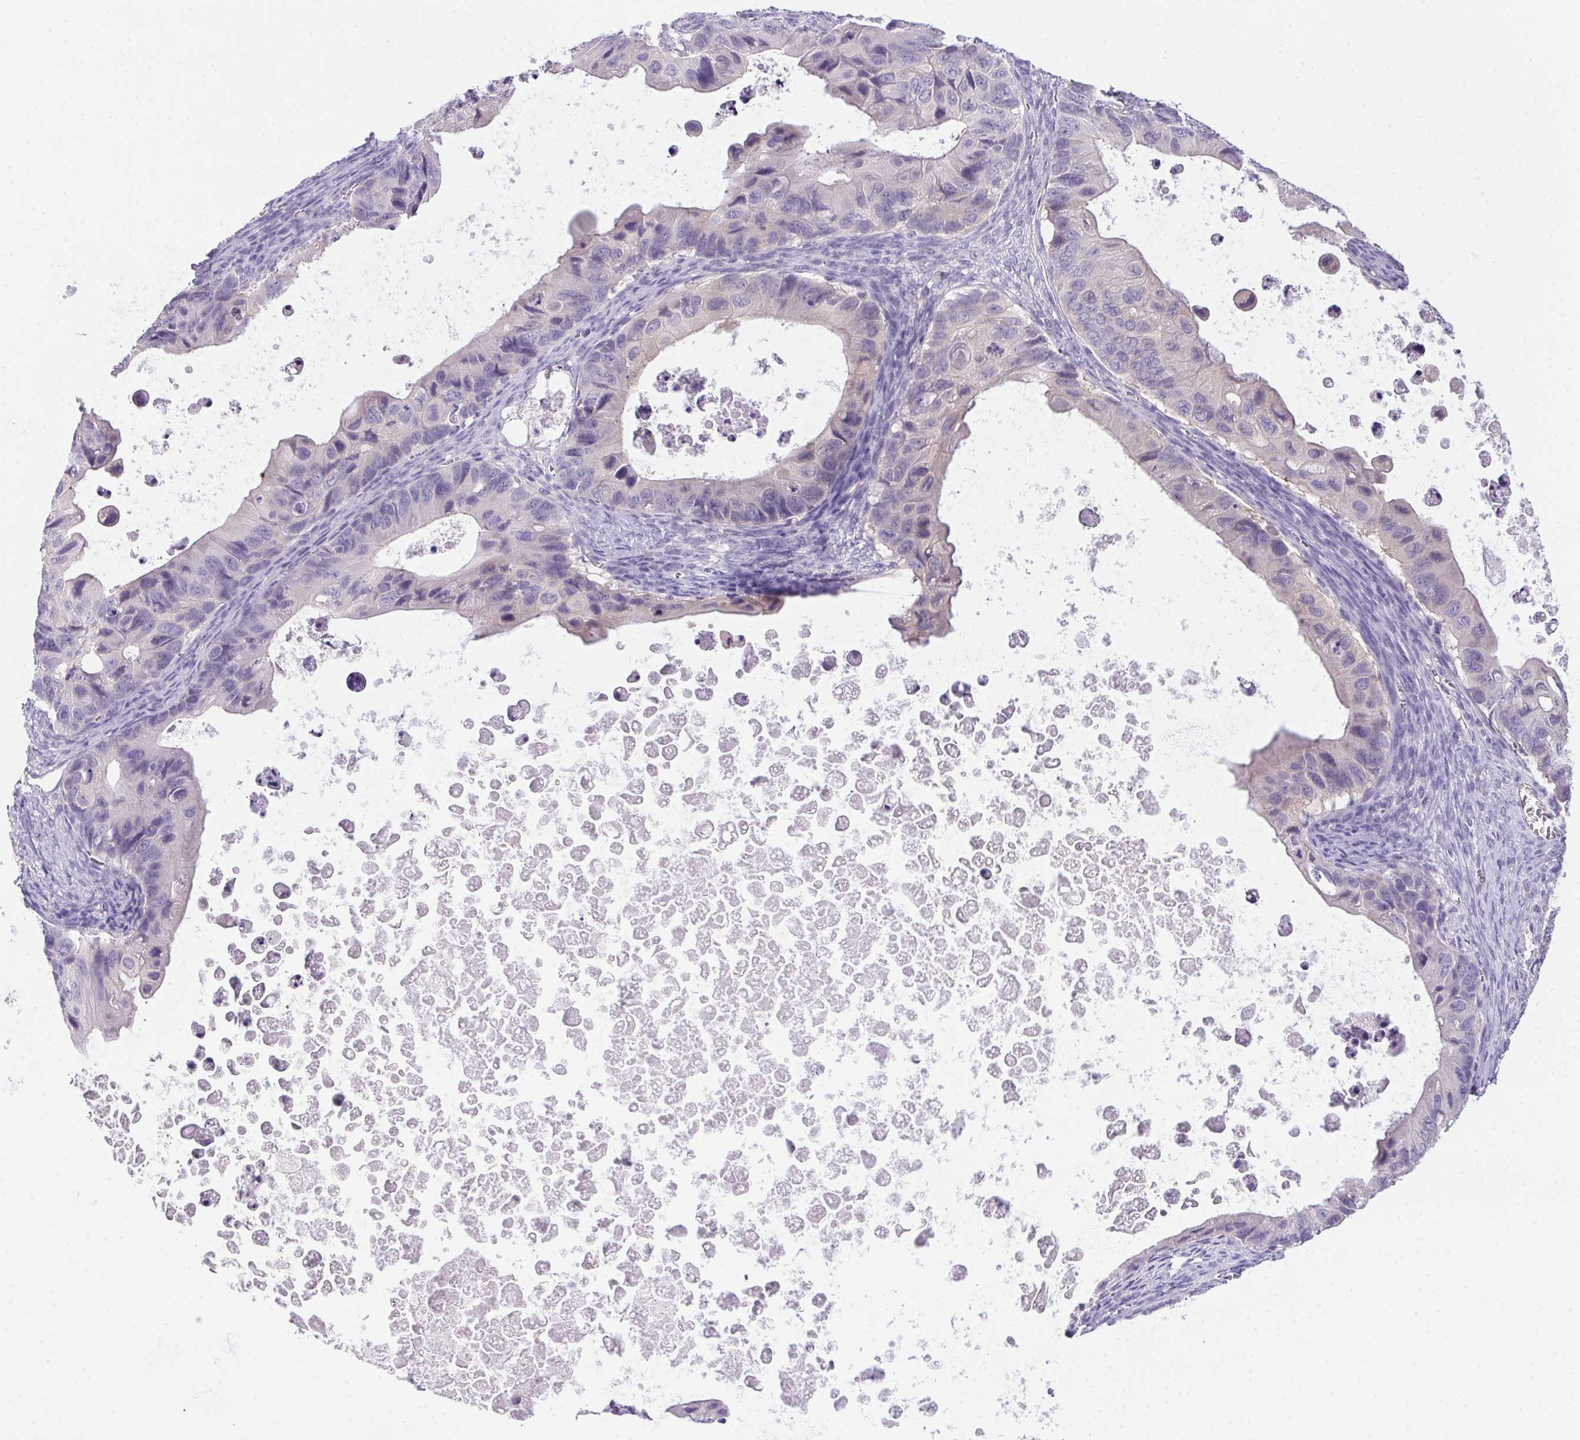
{"staining": {"intensity": "negative", "quantity": "none", "location": "none"}, "tissue": "ovarian cancer", "cell_type": "Tumor cells", "image_type": "cancer", "snomed": [{"axis": "morphology", "description": "Cystadenocarcinoma, mucinous, NOS"}, {"axis": "topography", "description": "Ovary"}], "caption": "This is a micrograph of immunohistochemistry staining of ovarian cancer, which shows no expression in tumor cells.", "gene": "PRKAA1", "patient": {"sex": "female", "age": 64}}